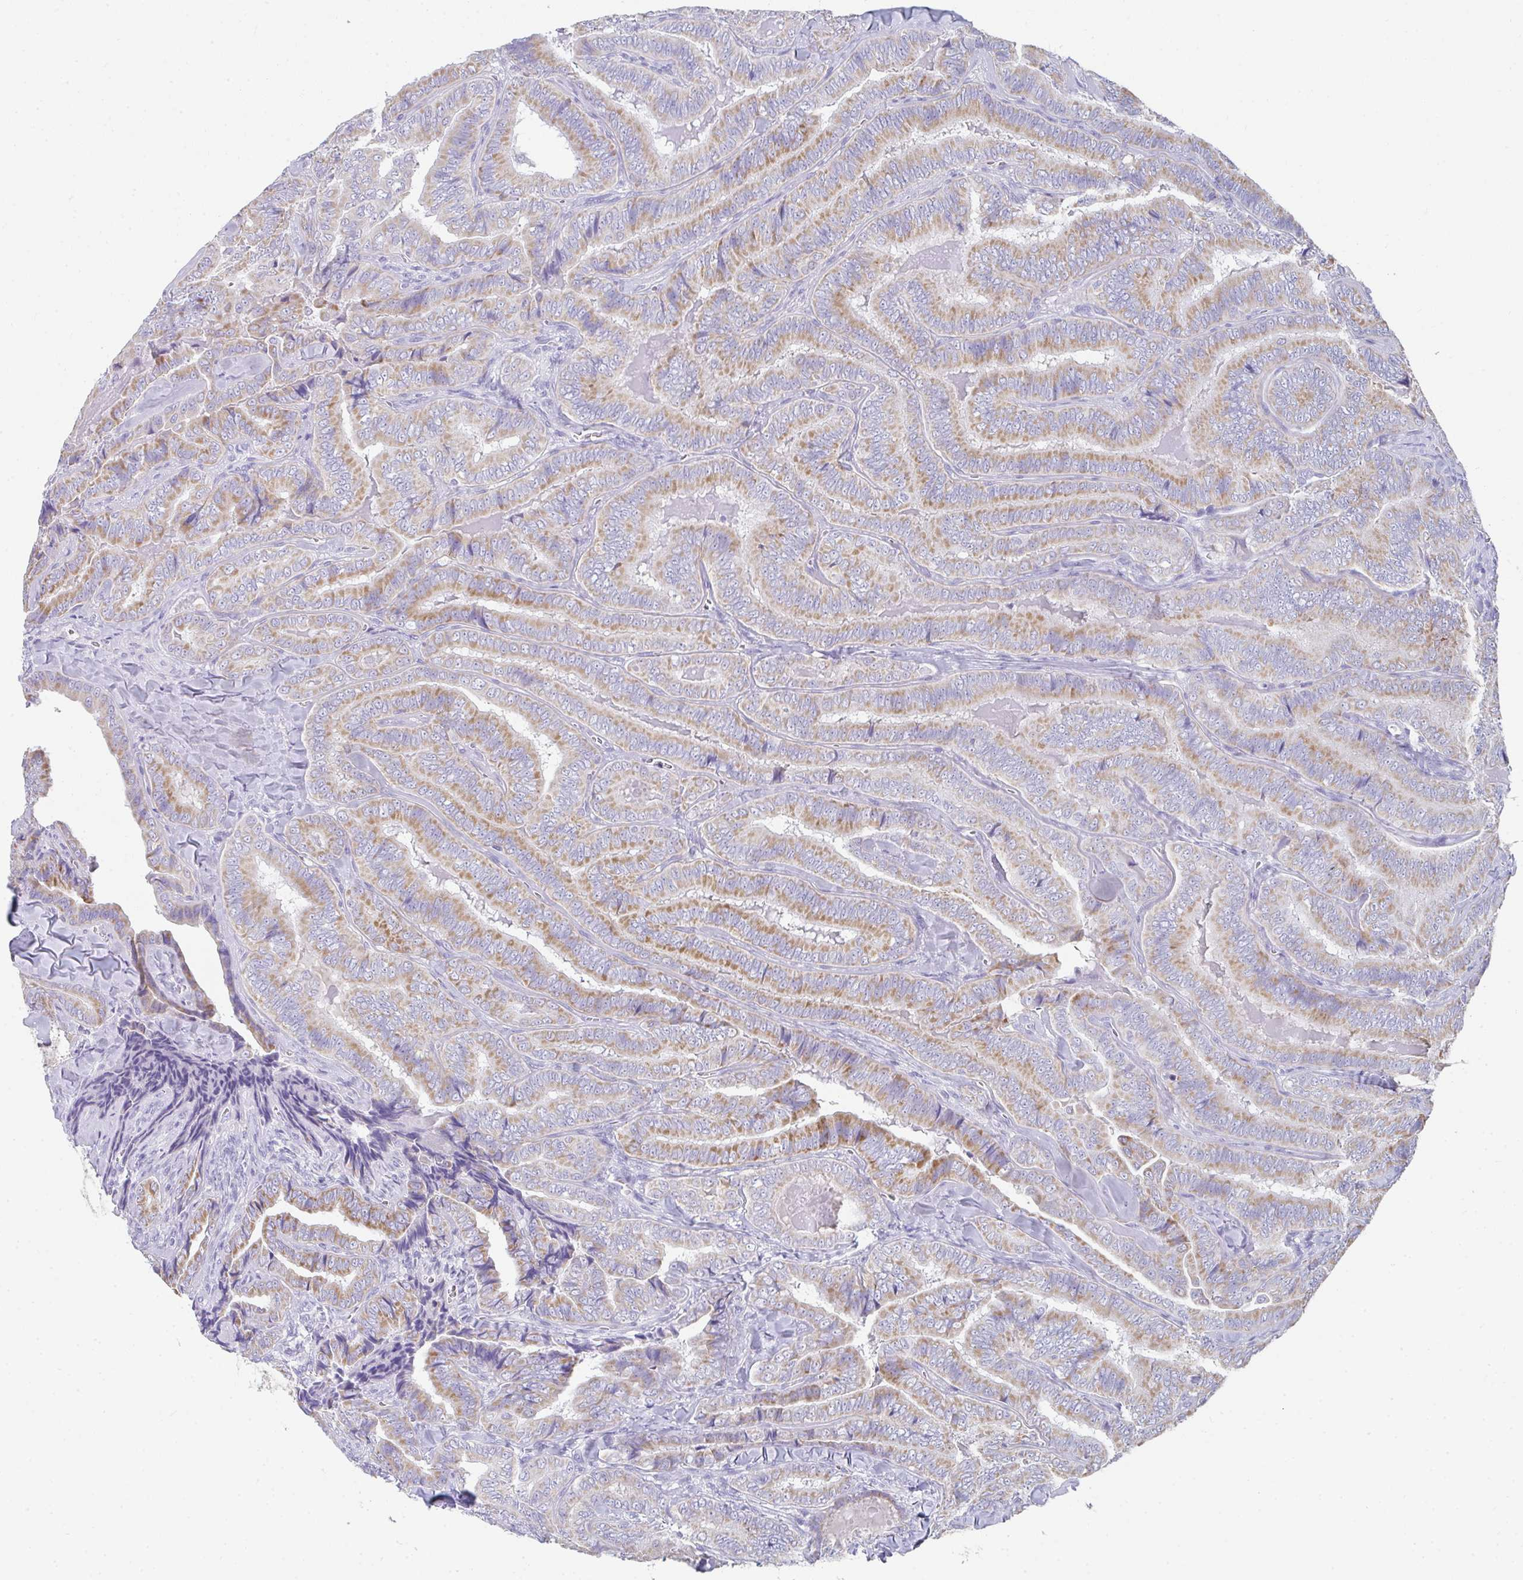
{"staining": {"intensity": "moderate", "quantity": "25%-75%", "location": "cytoplasmic/membranous"}, "tissue": "thyroid cancer", "cell_type": "Tumor cells", "image_type": "cancer", "snomed": [{"axis": "morphology", "description": "Papillary adenocarcinoma, NOS"}, {"axis": "topography", "description": "Thyroid gland"}], "caption": "Thyroid cancer was stained to show a protein in brown. There is medium levels of moderate cytoplasmic/membranous positivity in about 25%-75% of tumor cells. (brown staining indicates protein expression, while blue staining denotes nuclei).", "gene": "RLF", "patient": {"sex": "male", "age": 61}}